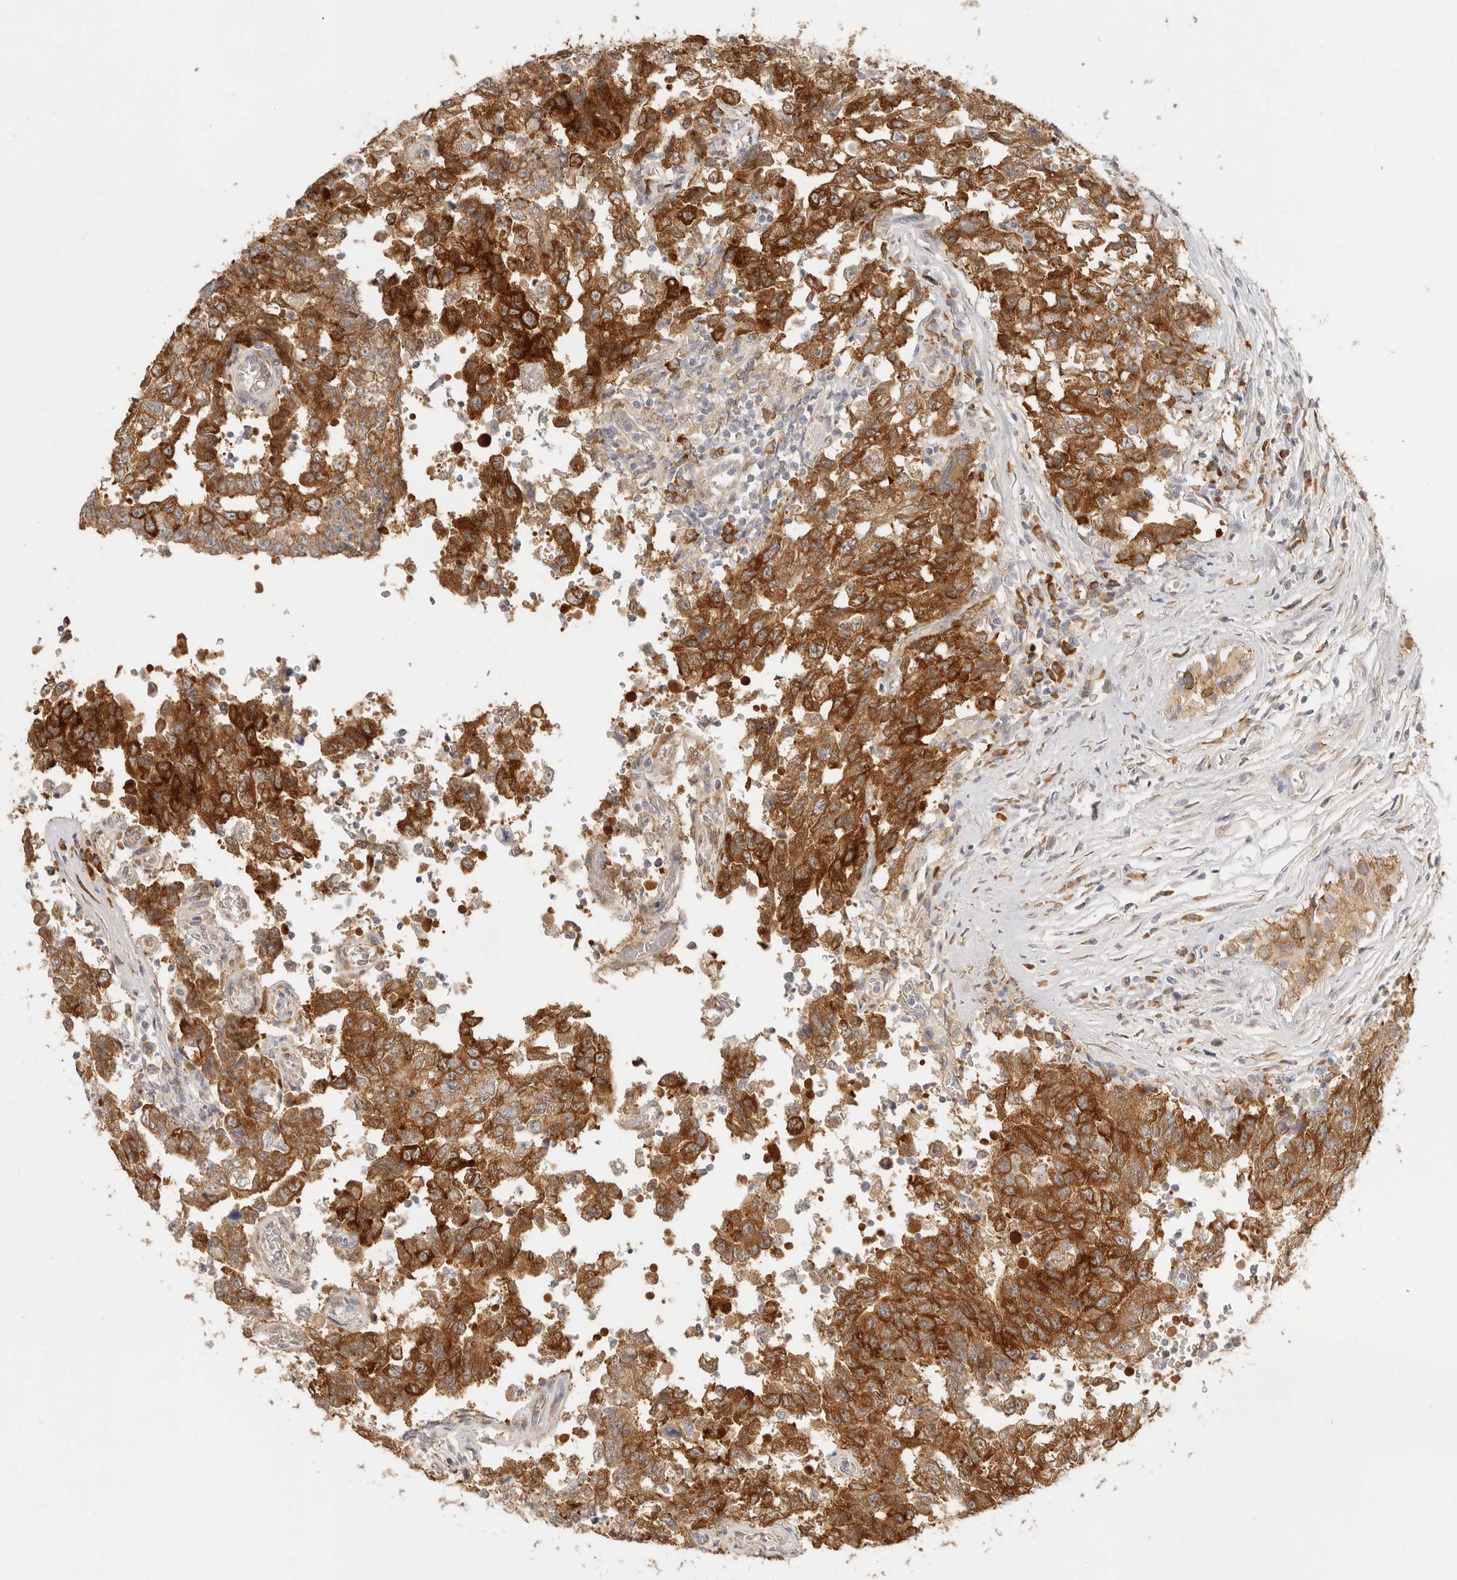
{"staining": {"intensity": "strong", "quantity": ">75%", "location": "cytoplasmic/membranous"}, "tissue": "testis cancer", "cell_type": "Tumor cells", "image_type": "cancer", "snomed": [{"axis": "morphology", "description": "Carcinoma, Embryonal, NOS"}, {"axis": "topography", "description": "Testis"}], "caption": "Protein staining by immunohistochemistry demonstrates strong cytoplasmic/membranous expression in about >75% of tumor cells in testis cancer (embryonal carcinoma).", "gene": "PABPC4", "patient": {"sex": "male", "age": 26}}